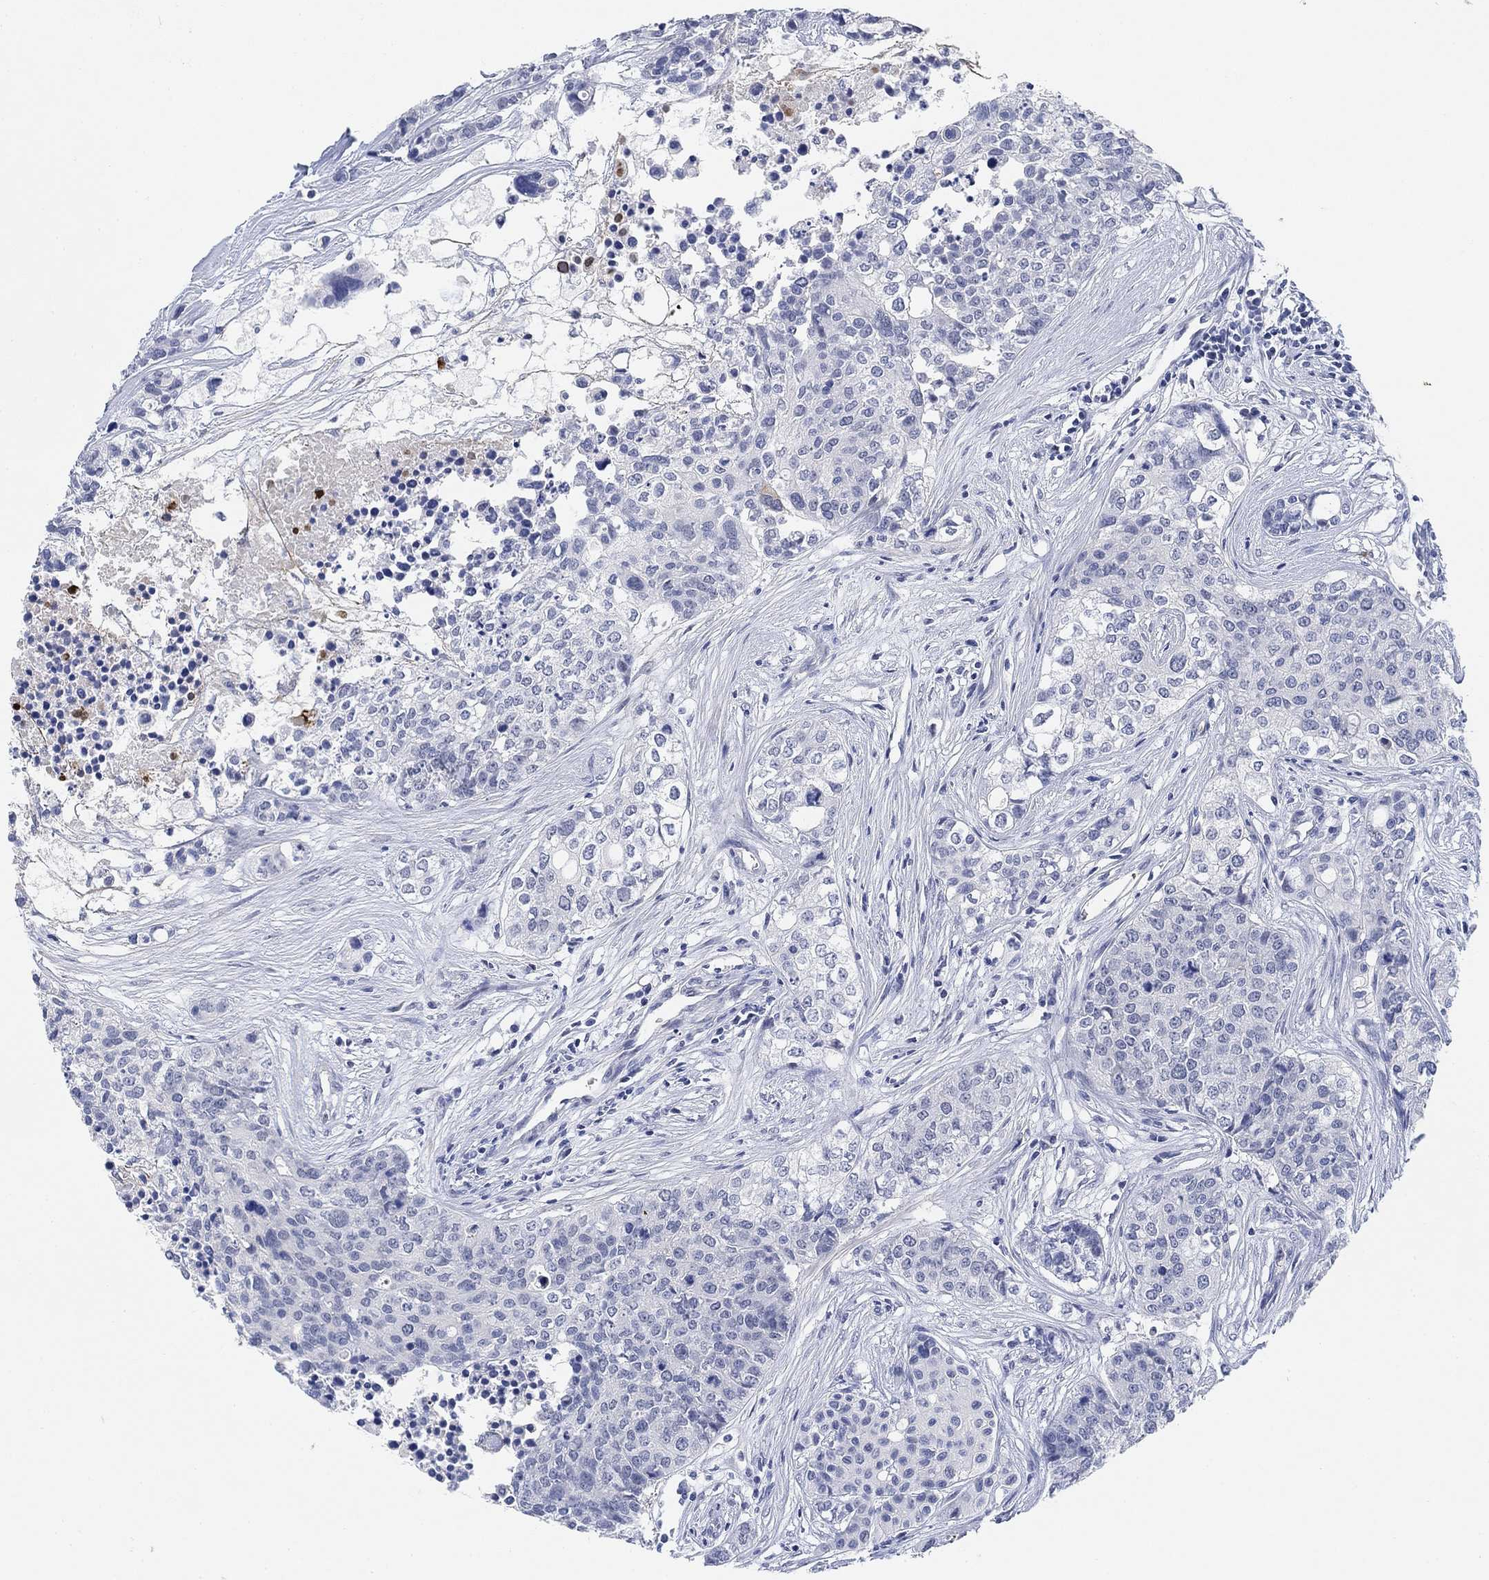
{"staining": {"intensity": "negative", "quantity": "none", "location": "none"}, "tissue": "carcinoid", "cell_type": "Tumor cells", "image_type": "cancer", "snomed": [{"axis": "morphology", "description": "Carcinoid, malignant, NOS"}, {"axis": "topography", "description": "Colon"}], "caption": "IHC photomicrograph of neoplastic tissue: malignant carcinoid stained with DAB (3,3'-diaminobenzidine) shows no significant protein expression in tumor cells.", "gene": "PAX6", "patient": {"sex": "male", "age": 81}}